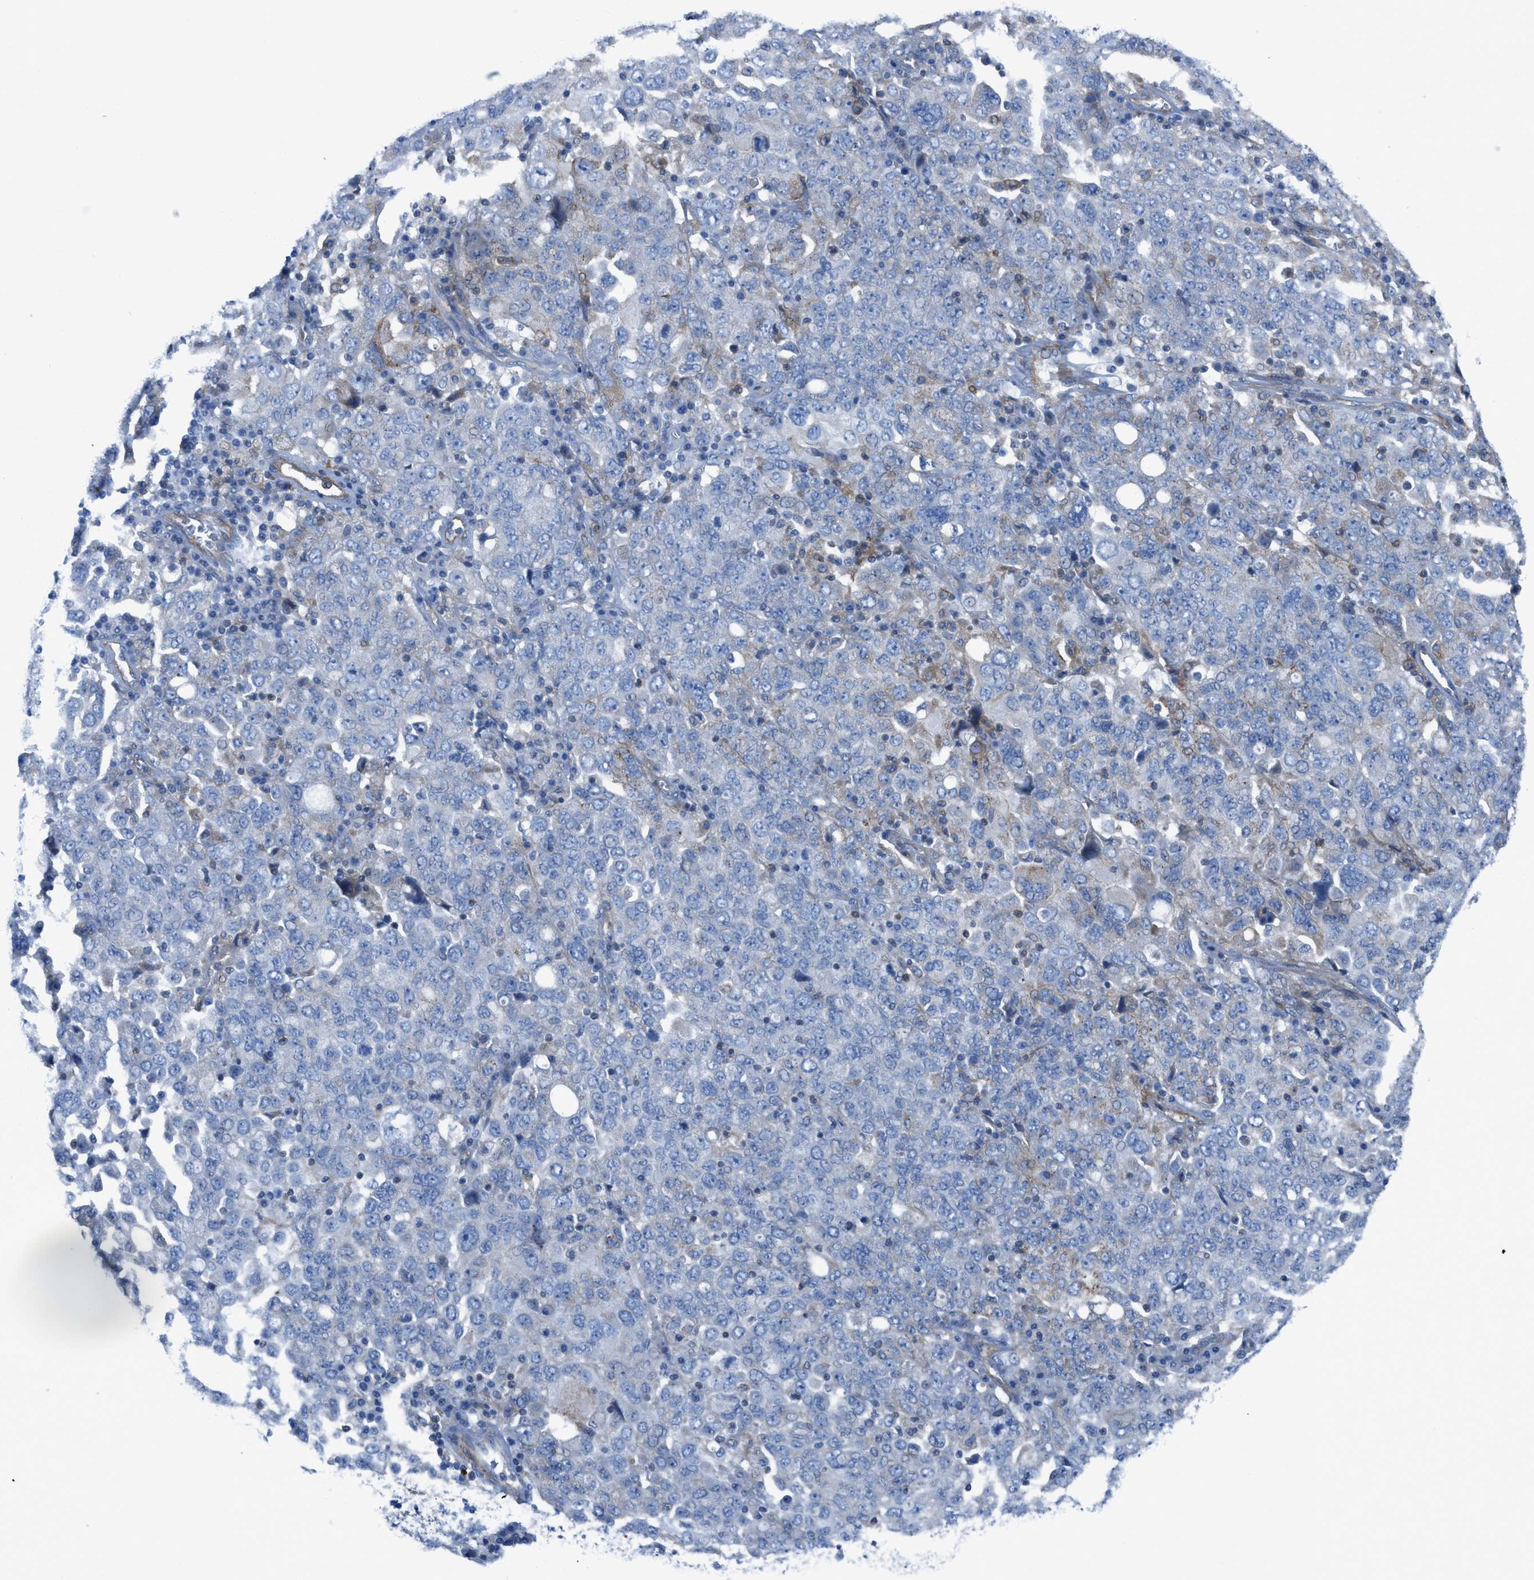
{"staining": {"intensity": "negative", "quantity": "none", "location": "none"}, "tissue": "ovarian cancer", "cell_type": "Tumor cells", "image_type": "cancer", "snomed": [{"axis": "morphology", "description": "Carcinoma, endometroid"}, {"axis": "topography", "description": "Ovary"}], "caption": "Ovarian endometroid carcinoma stained for a protein using immunohistochemistry shows no positivity tumor cells.", "gene": "KCNH7", "patient": {"sex": "female", "age": 62}}